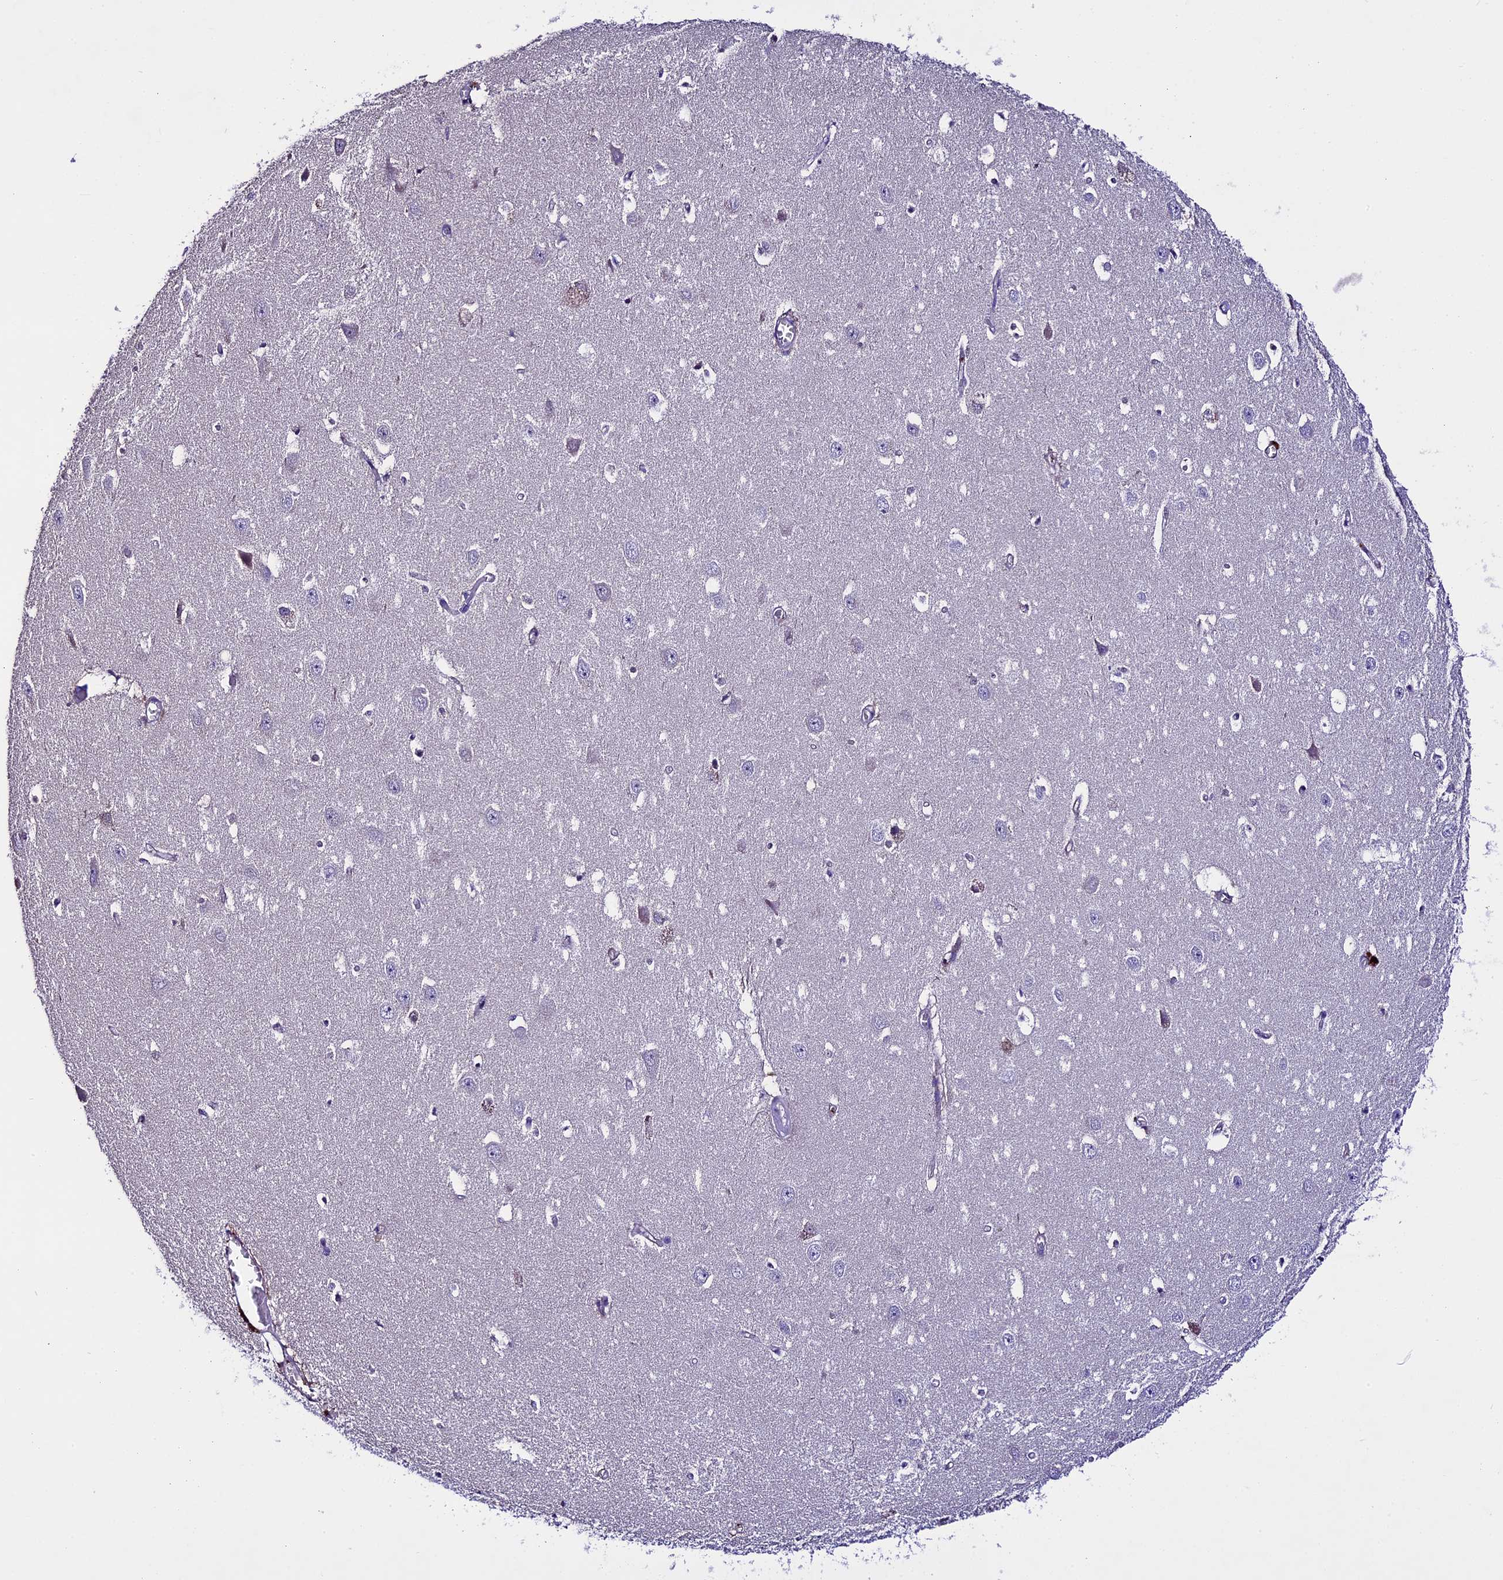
{"staining": {"intensity": "negative", "quantity": "none", "location": "none"}, "tissue": "hippocampus", "cell_type": "Glial cells", "image_type": "normal", "snomed": [{"axis": "morphology", "description": "Normal tissue, NOS"}, {"axis": "topography", "description": "Hippocampus"}], "caption": "Hippocampus stained for a protein using immunohistochemistry displays no expression glial cells.", "gene": "TCP11L2", "patient": {"sex": "female", "age": 64}}